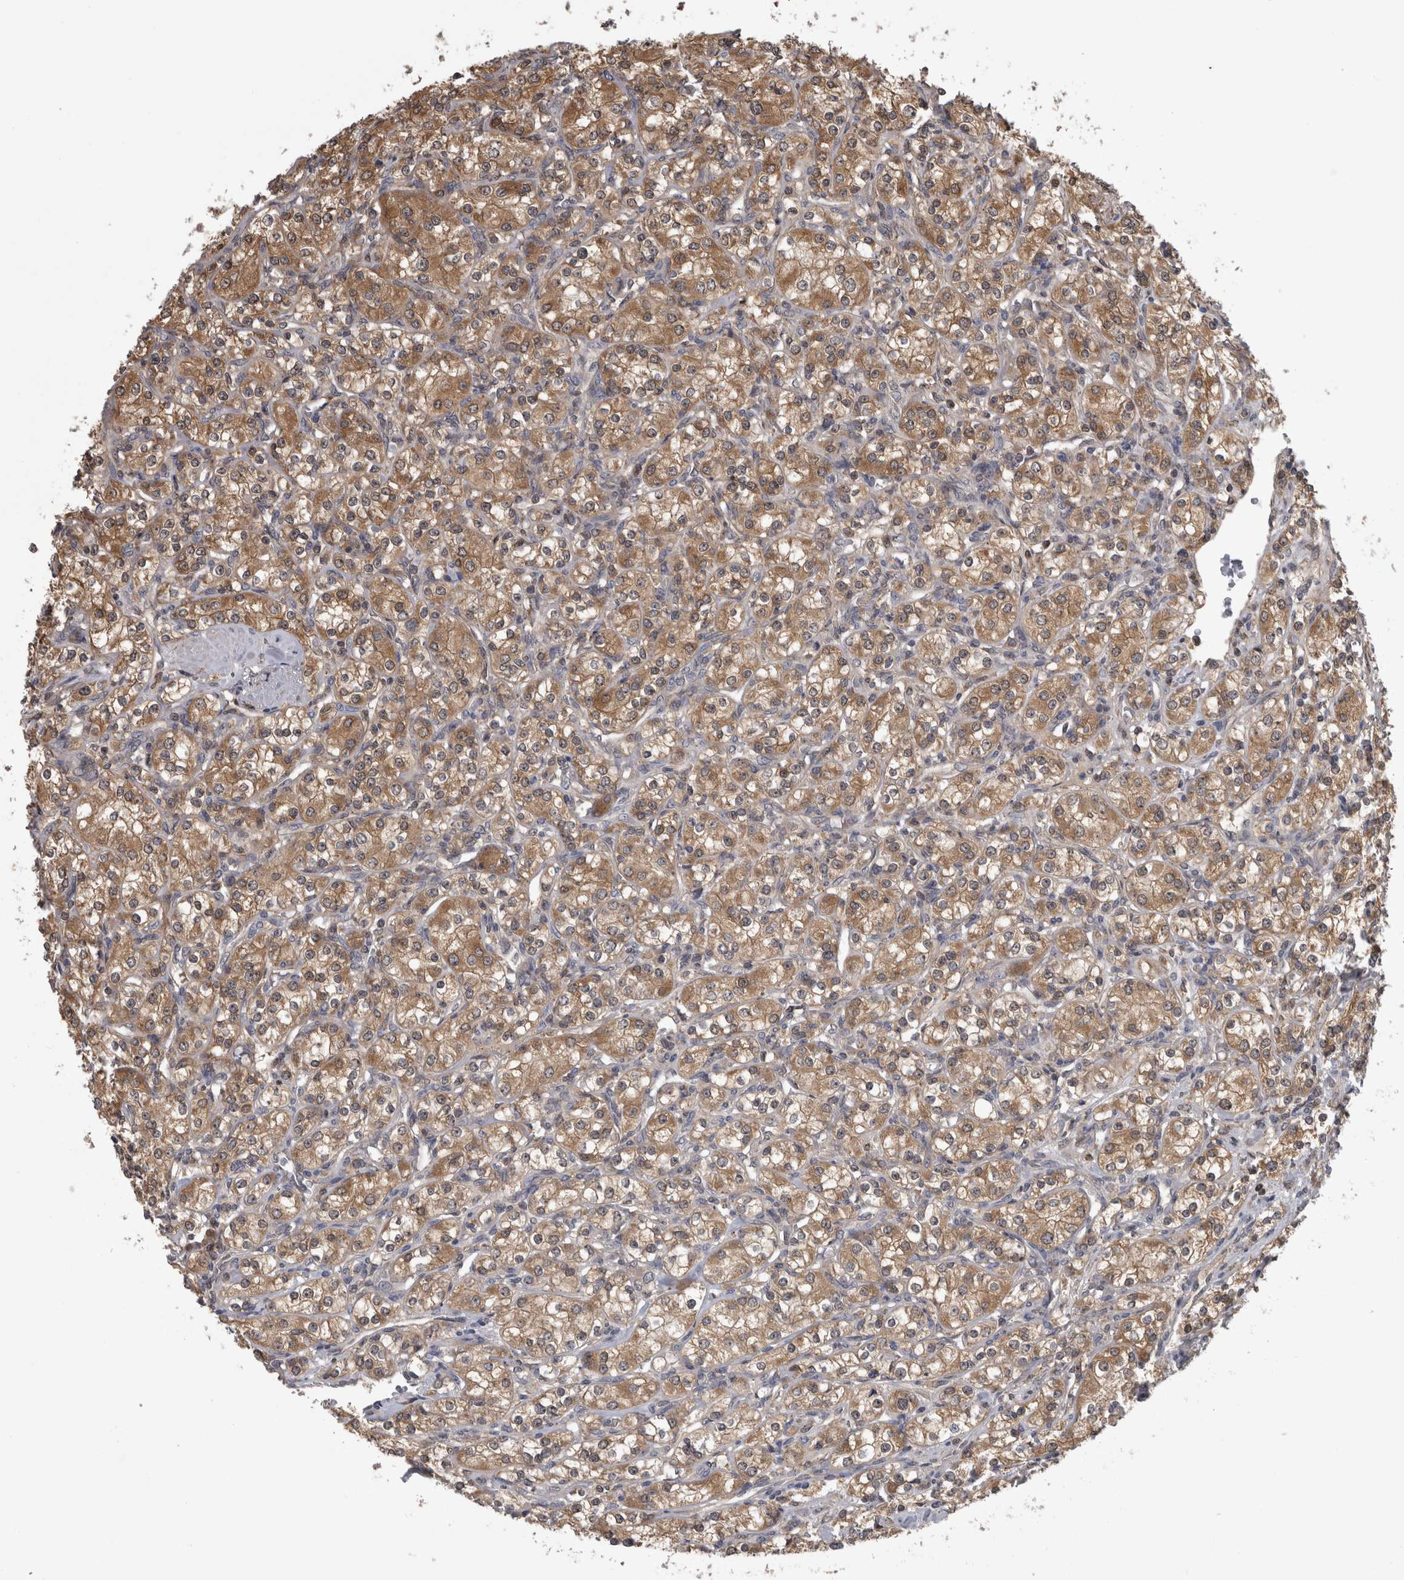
{"staining": {"intensity": "moderate", "quantity": ">75%", "location": "cytoplasmic/membranous"}, "tissue": "renal cancer", "cell_type": "Tumor cells", "image_type": "cancer", "snomed": [{"axis": "morphology", "description": "Adenocarcinoma, NOS"}, {"axis": "topography", "description": "Kidney"}], "caption": "Immunohistochemical staining of renal cancer shows medium levels of moderate cytoplasmic/membranous protein expression in about >75% of tumor cells. (DAB (3,3'-diaminobenzidine) IHC, brown staining for protein, blue staining for nuclei).", "gene": "APRT", "patient": {"sex": "male", "age": 77}}